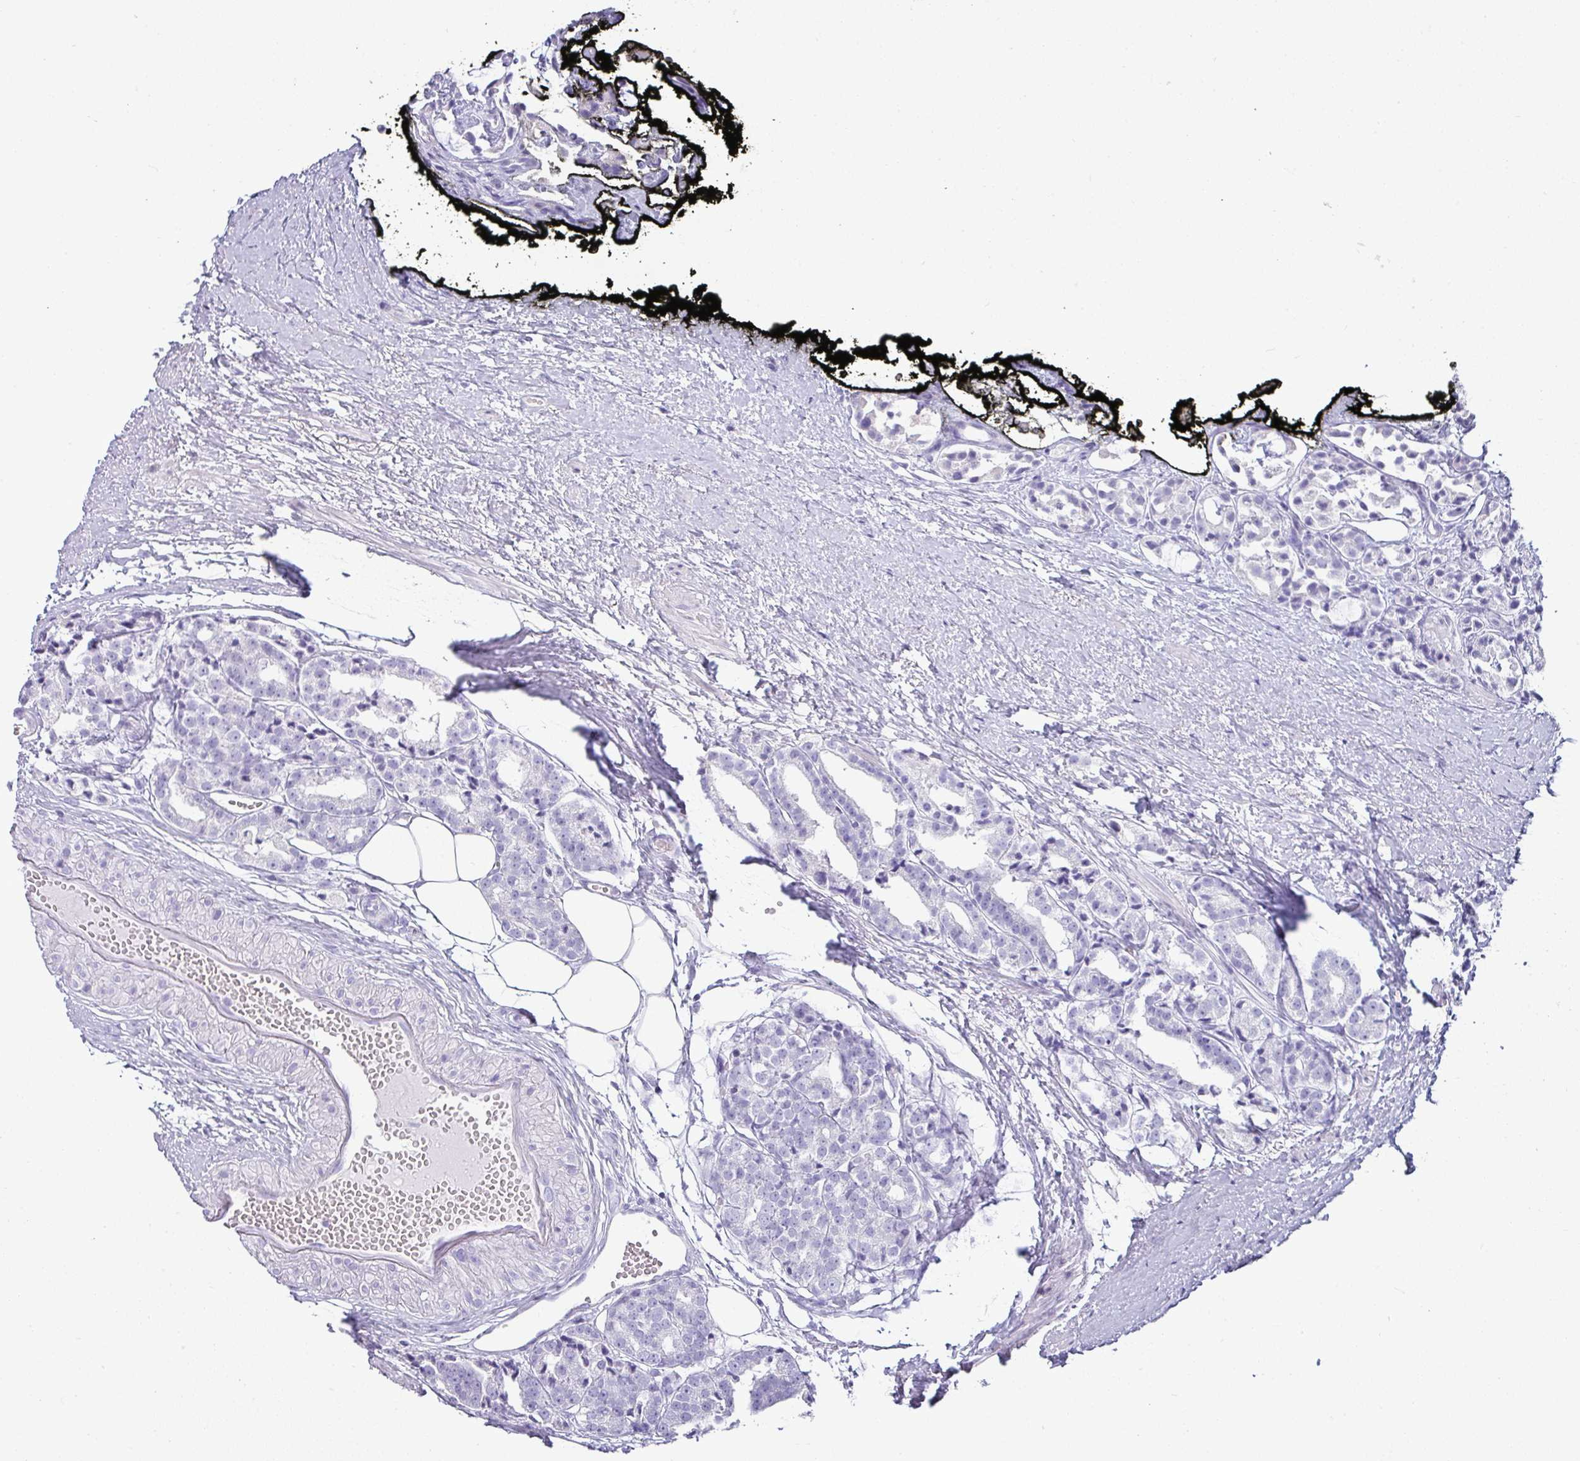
{"staining": {"intensity": "negative", "quantity": "none", "location": "none"}, "tissue": "prostate cancer", "cell_type": "Tumor cells", "image_type": "cancer", "snomed": [{"axis": "morphology", "description": "Adenocarcinoma, High grade"}, {"axis": "topography", "description": "Prostate"}], "caption": "Prostate adenocarcinoma (high-grade) stained for a protein using immunohistochemistry exhibits no staining tumor cells.", "gene": "VCY1B", "patient": {"sex": "male", "age": 71}}